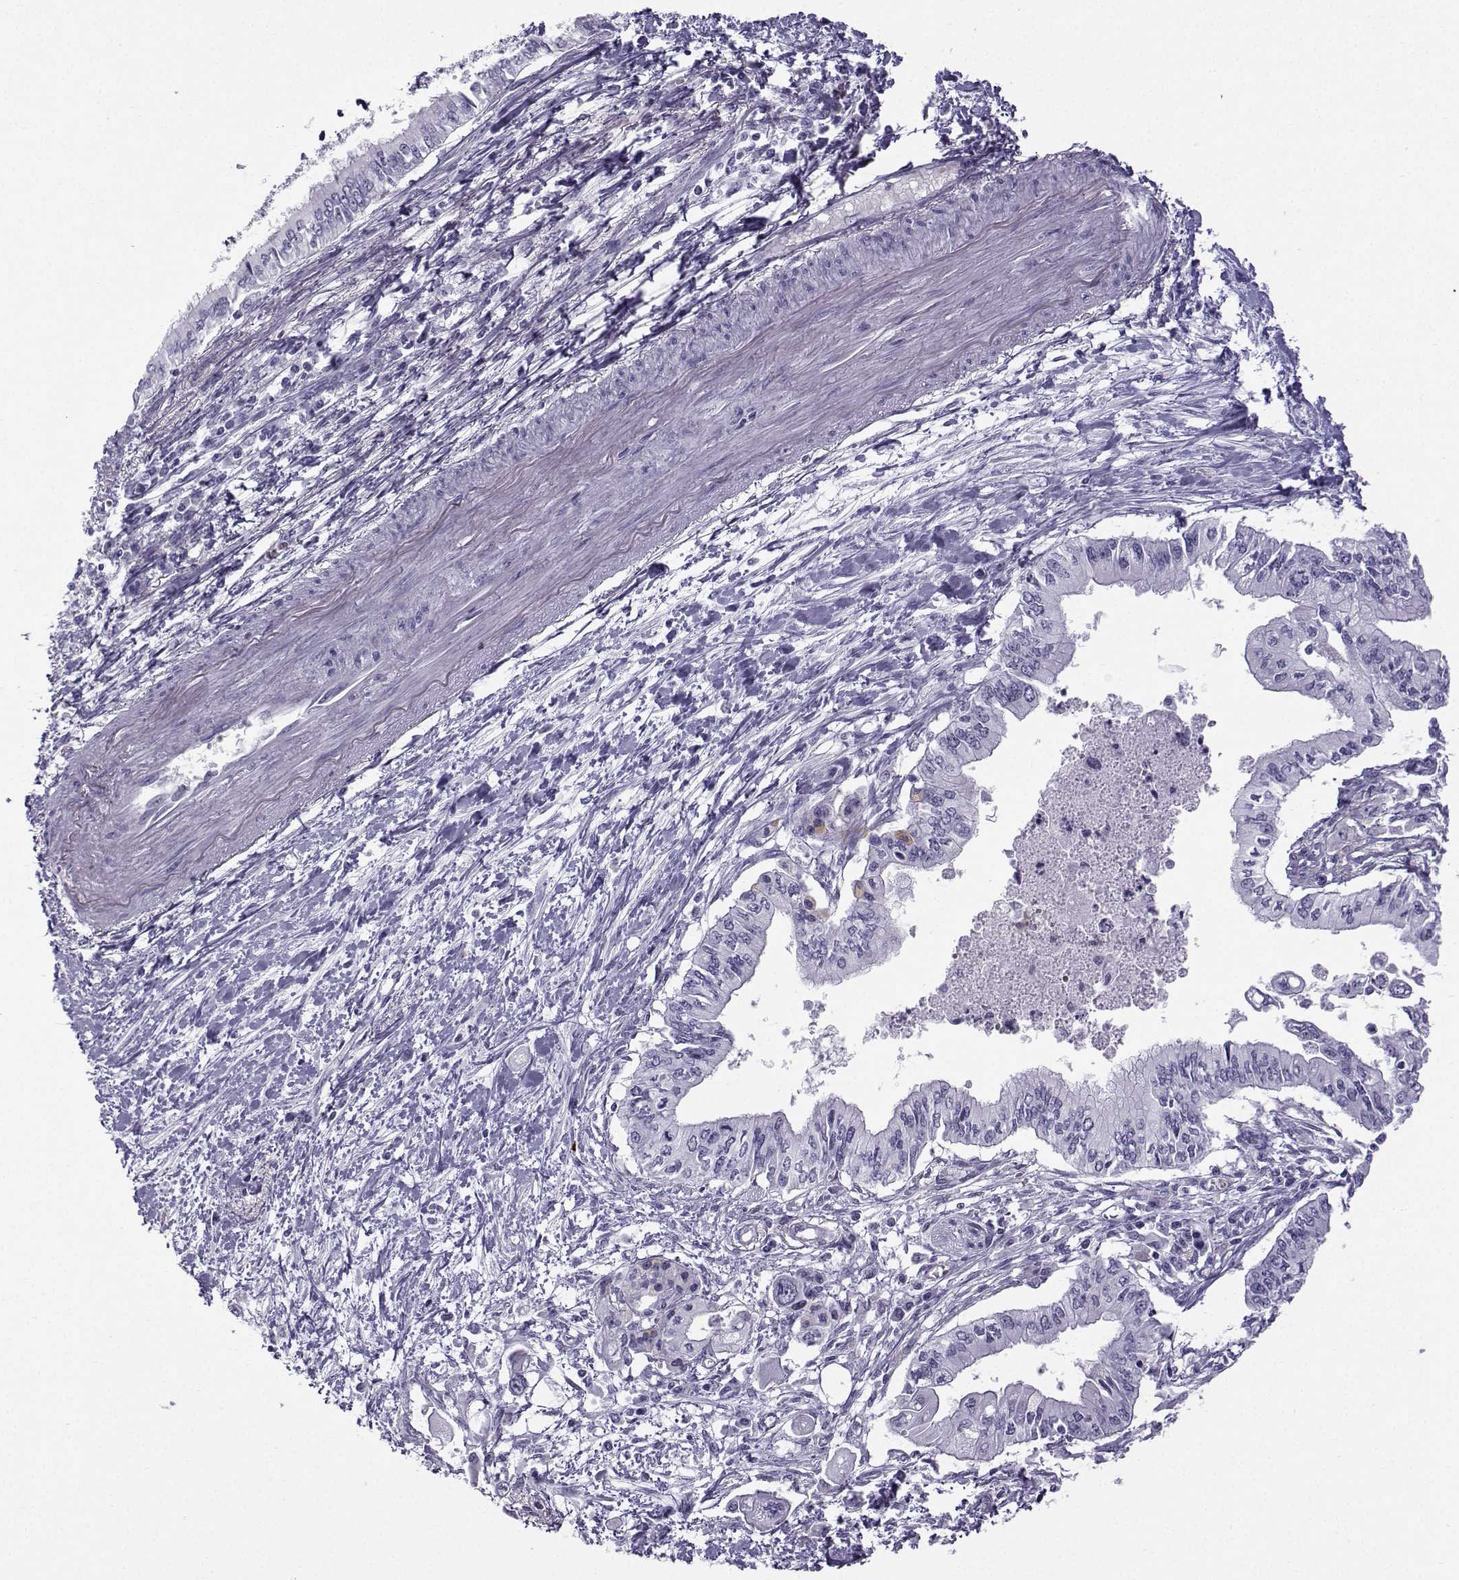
{"staining": {"intensity": "negative", "quantity": "none", "location": "none"}, "tissue": "pancreatic cancer", "cell_type": "Tumor cells", "image_type": "cancer", "snomed": [{"axis": "morphology", "description": "Adenocarcinoma, NOS"}, {"axis": "topography", "description": "Pancreas"}], "caption": "An immunohistochemistry image of pancreatic adenocarcinoma is shown. There is no staining in tumor cells of pancreatic adenocarcinoma.", "gene": "ZBTB8B", "patient": {"sex": "female", "age": 61}}